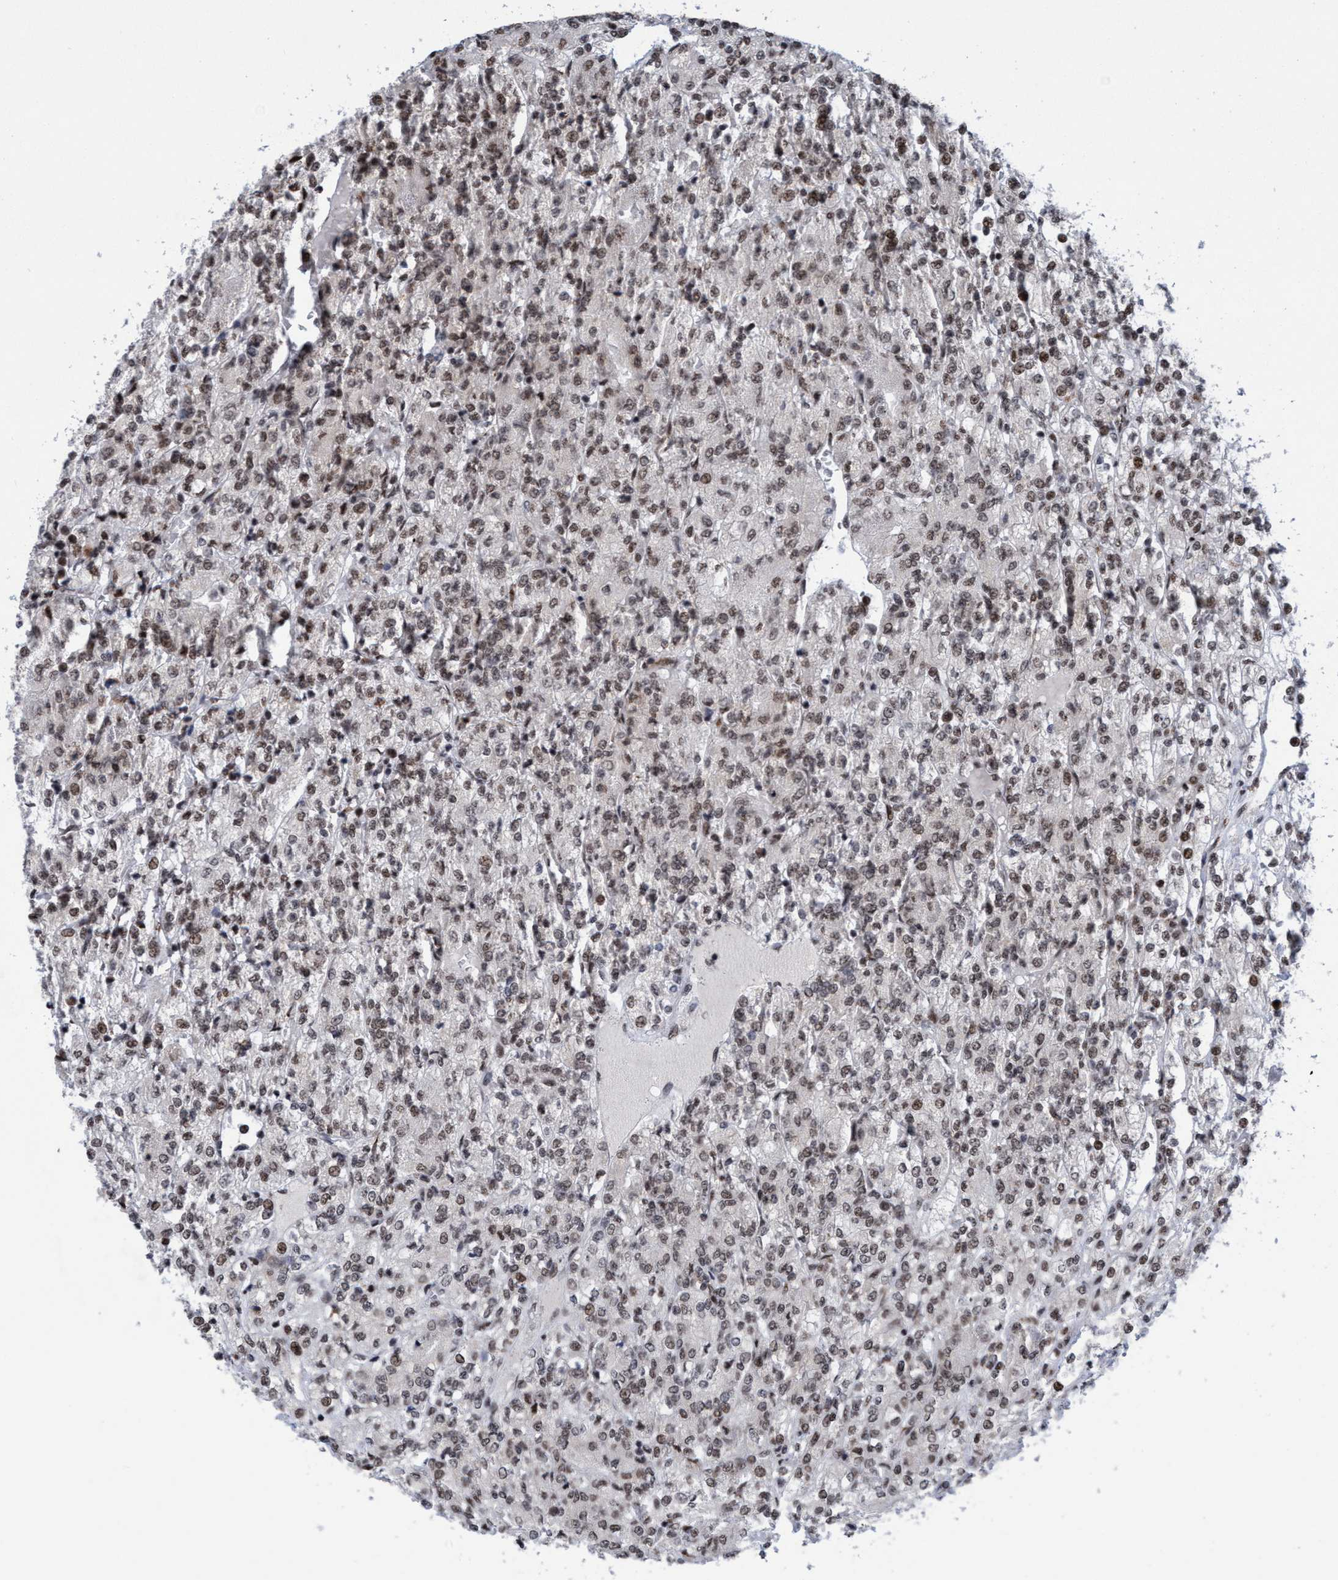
{"staining": {"intensity": "weak", "quantity": ">75%", "location": "nuclear"}, "tissue": "renal cancer", "cell_type": "Tumor cells", "image_type": "cancer", "snomed": [{"axis": "morphology", "description": "Adenocarcinoma, NOS"}, {"axis": "topography", "description": "Kidney"}], "caption": "Tumor cells exhibit weak nuclear staining in approximately >75% of cells in renal cancer (adenocarcinoma).", "gene": "GLT6D1", "patient": {"sex": "male", "age": 77}}